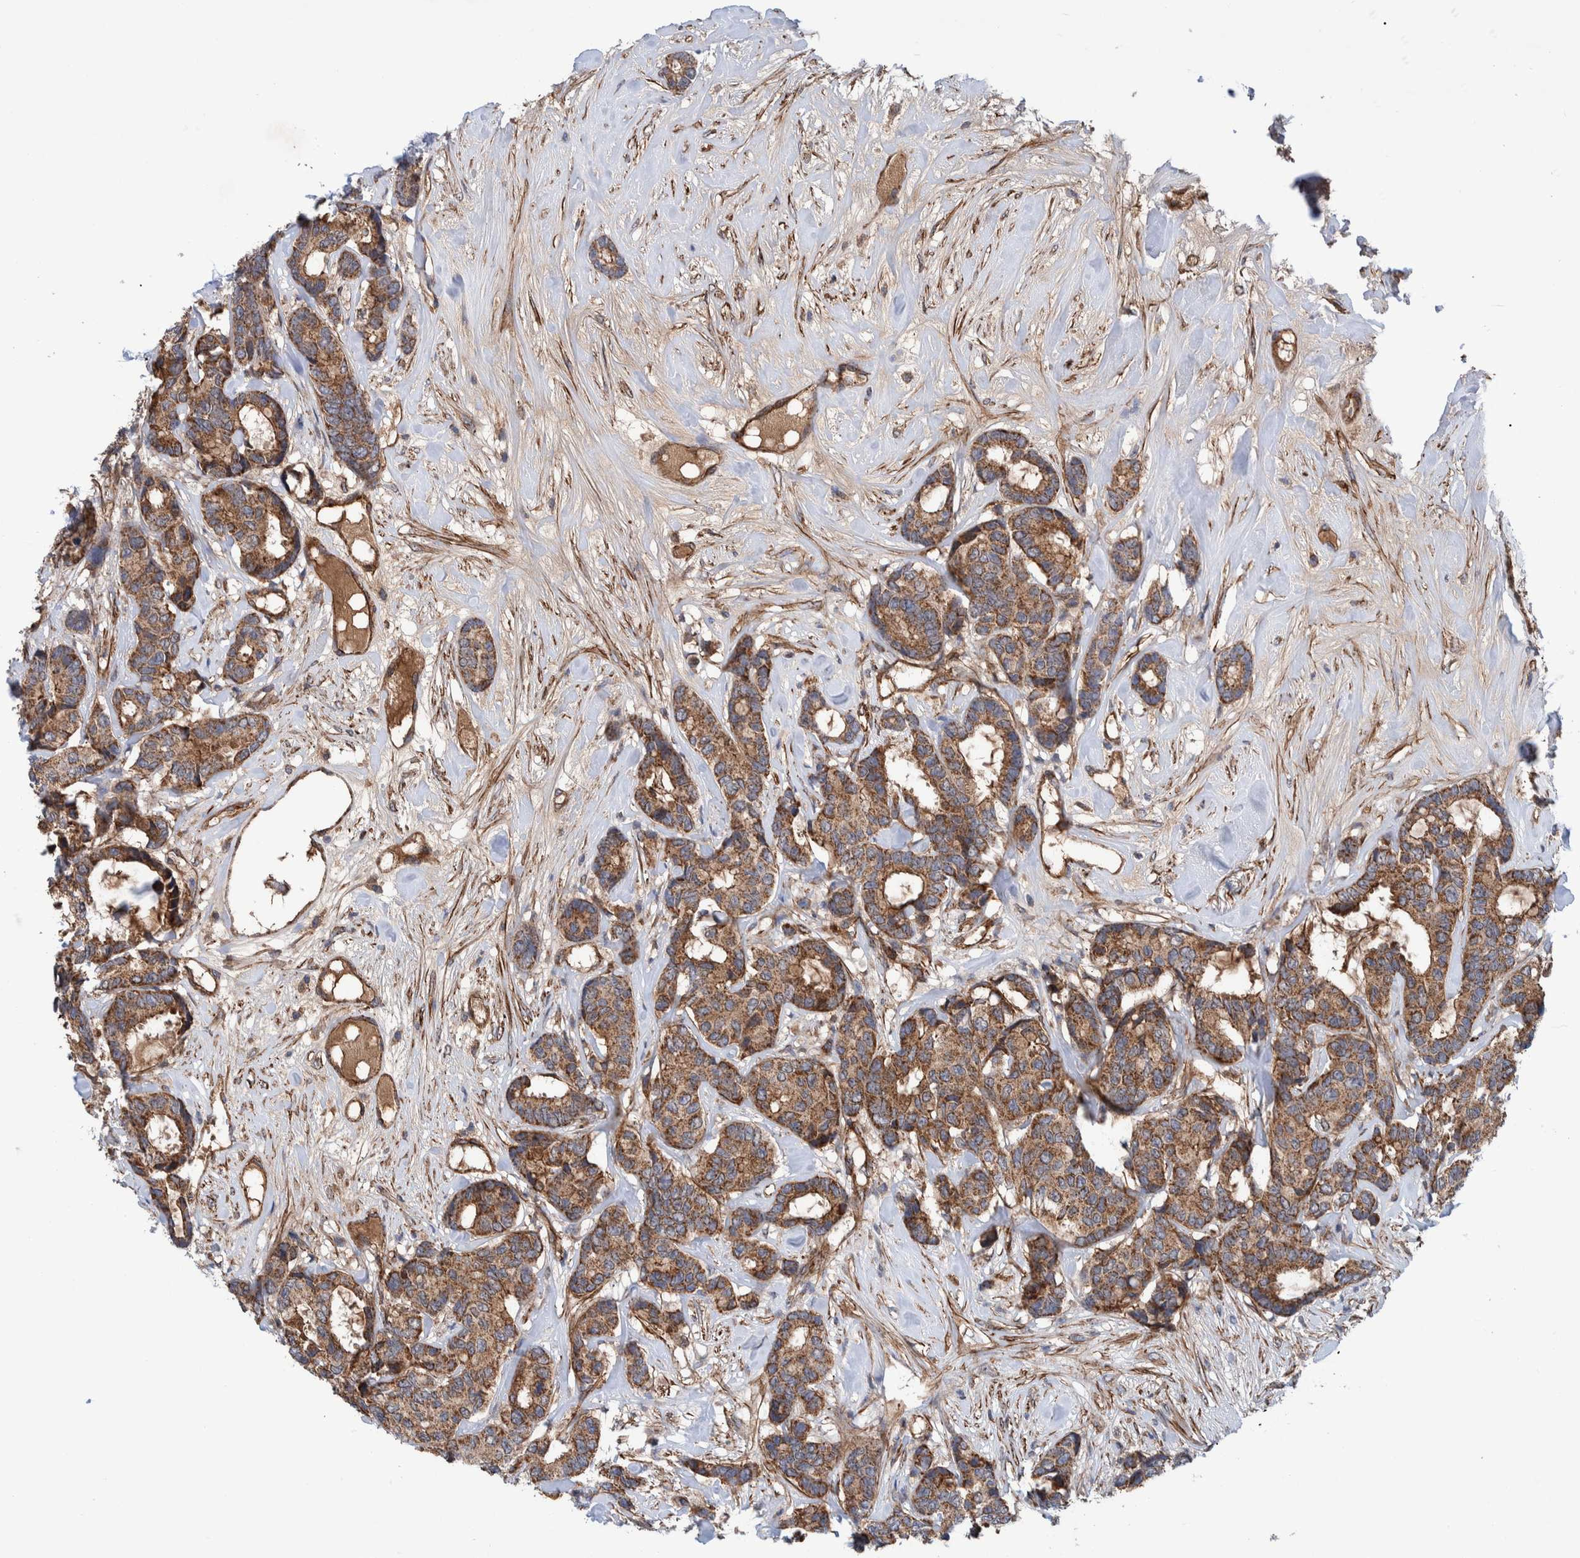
{"staining": {"intensity": "moderate", "quantity": ">75%", "location": "cytoplasmic/membranous"}, "tissue": "breast cancer", "cell_type": "Tumor cells", "image_type": "cancer", "snomed": [{"axis": "morphology", "description": "Duct carcinoma"}, {"axis": "topography", "description": "Breast"}], "caption": "Intraductal carcinoma (breast) stained with a brown dye demonstrates moderate cytoplasmic/membranous positive expression in approximately >75% of tumor cells.", "gene": "SLC25A10", "patient": {"sex": "female", "age": 87}}